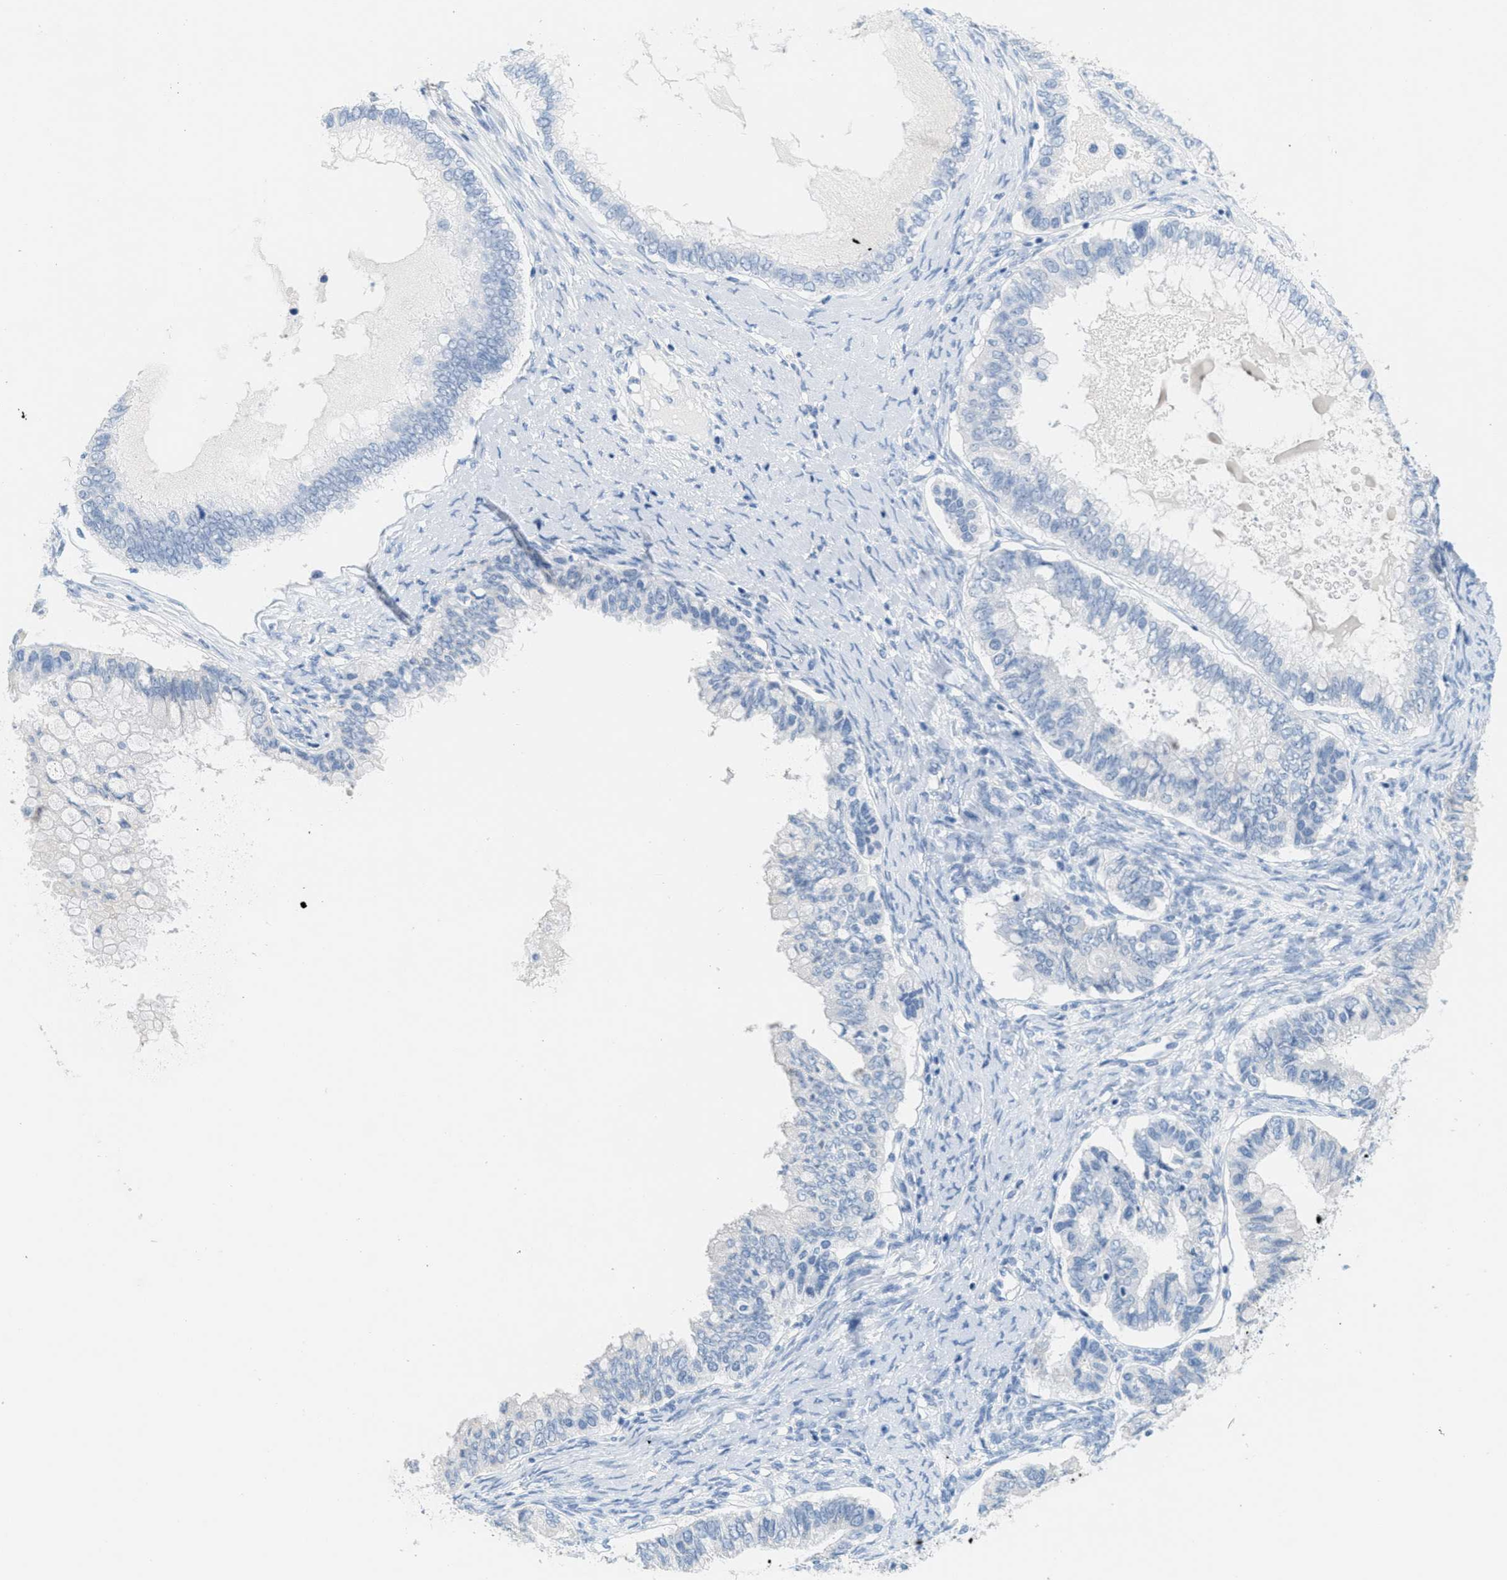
{"staining": {"intensity": "negative", "quantity": "none", "location": "none"}, "tissue": "ovarian cancer", "cell_type": "Tumor cells", "image_type": "cancer", "snomed": [{"axis": "morphology", "description": "Cystadenocarcinoma, mucinous, NOS"}, {"axis": "topography", "description": "Ovary"}], "caption": "This is a histopathology image of immunohistochemistry (IHC) staining of ovarian mucinous cystadenocarcinoma, which shows no positivity in tumor cells.", "gene": "GPM6A", "patient": {"sex": "female", "age": 80}}